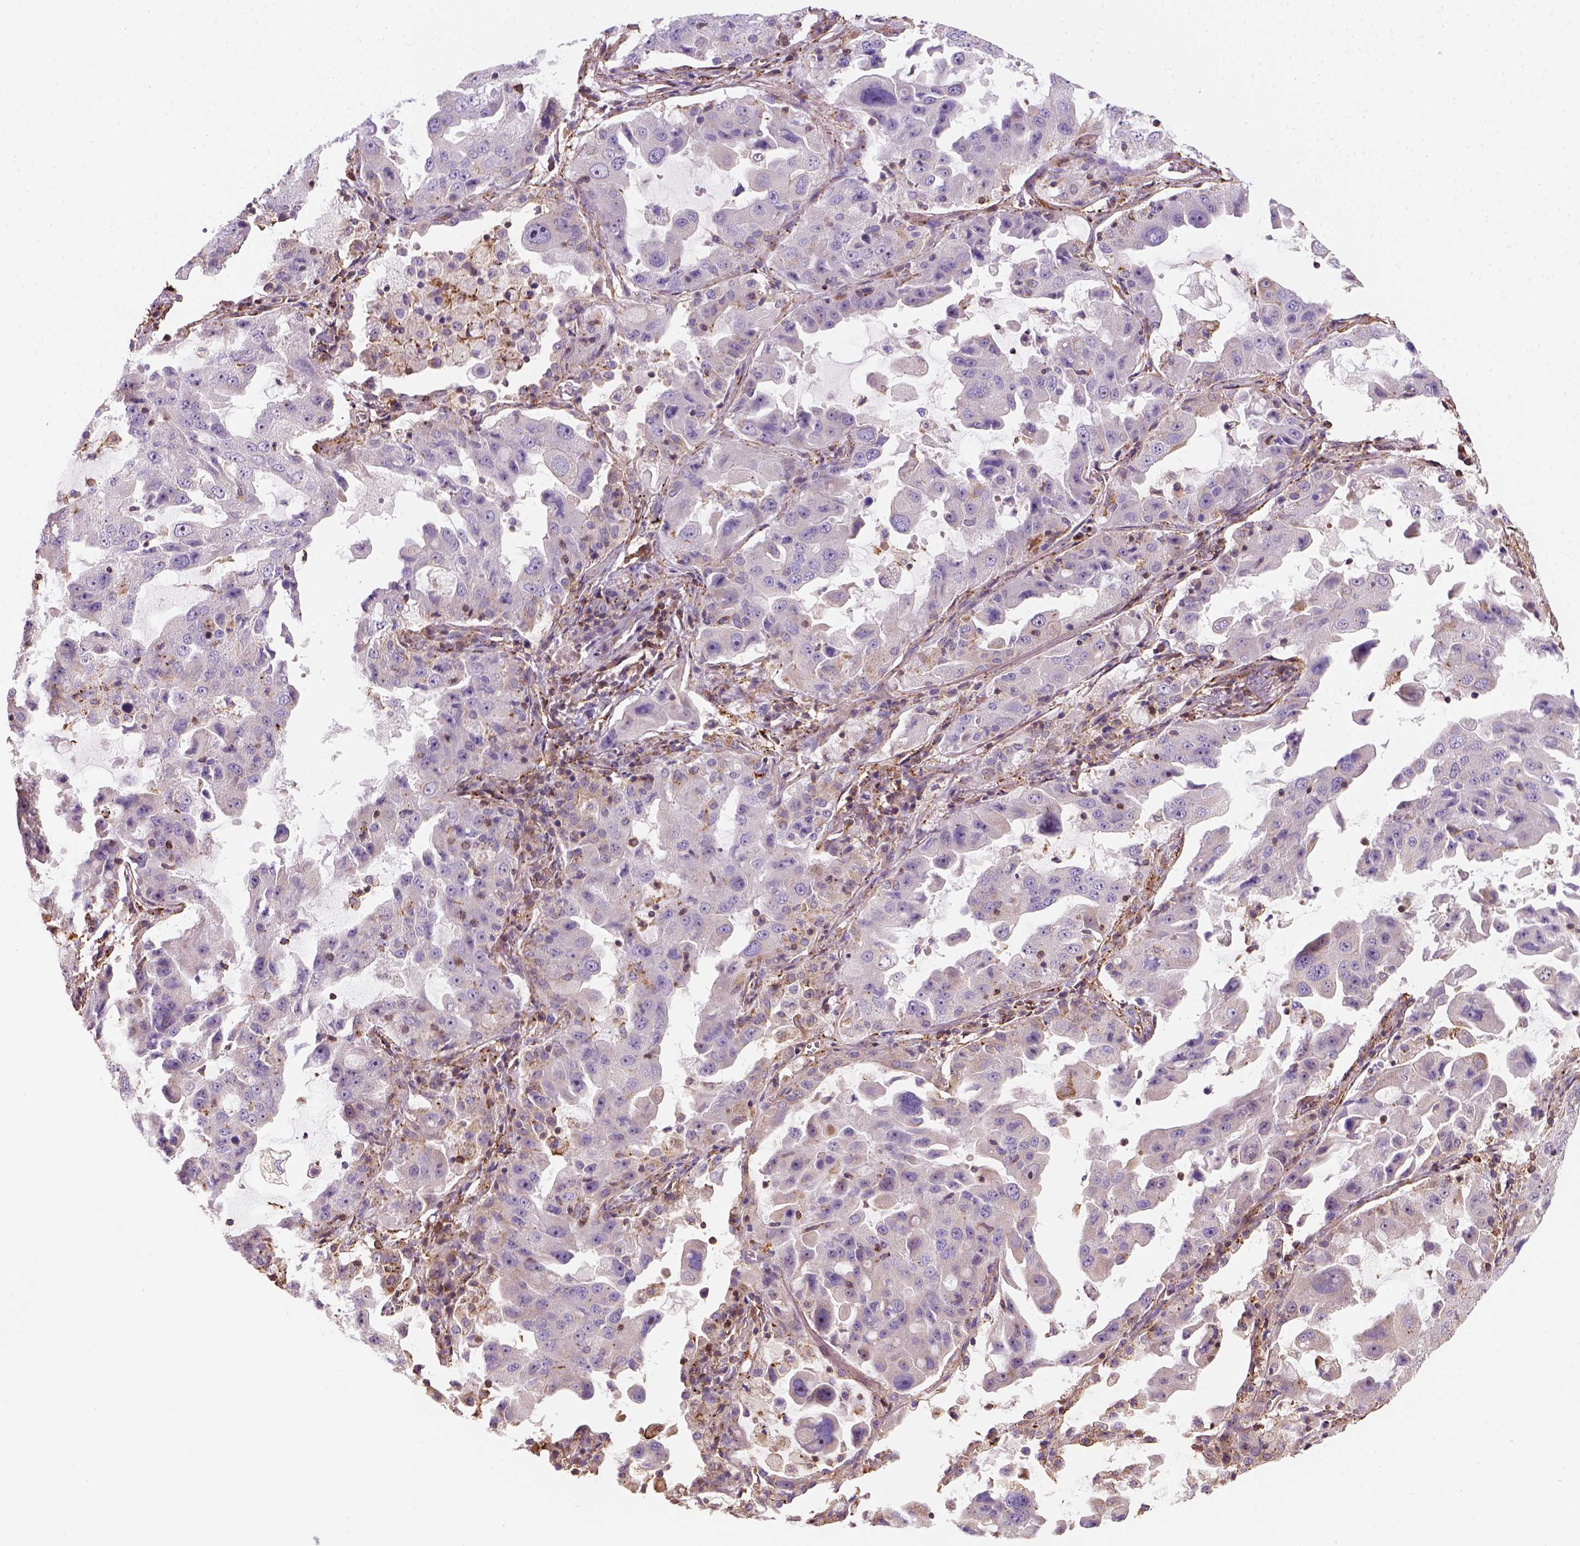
{"staining": {"intensity": "negative", "quantity": "none", "location": "none"}, "tissue": "lung cancer", "cell_type": "Tumor cells", "image_type": "cancer", "snomed": [{"axis": "morphology", "description": "Adenocarcinoma, NOS"}, {"axis": "topography", "description": "Lung"}], "caption": "There is no significant positivity in tumor cells of adenocarcinoma (lung).", "gene": "GPRC5D", "patient": {"sex": "female", "age": 61}}